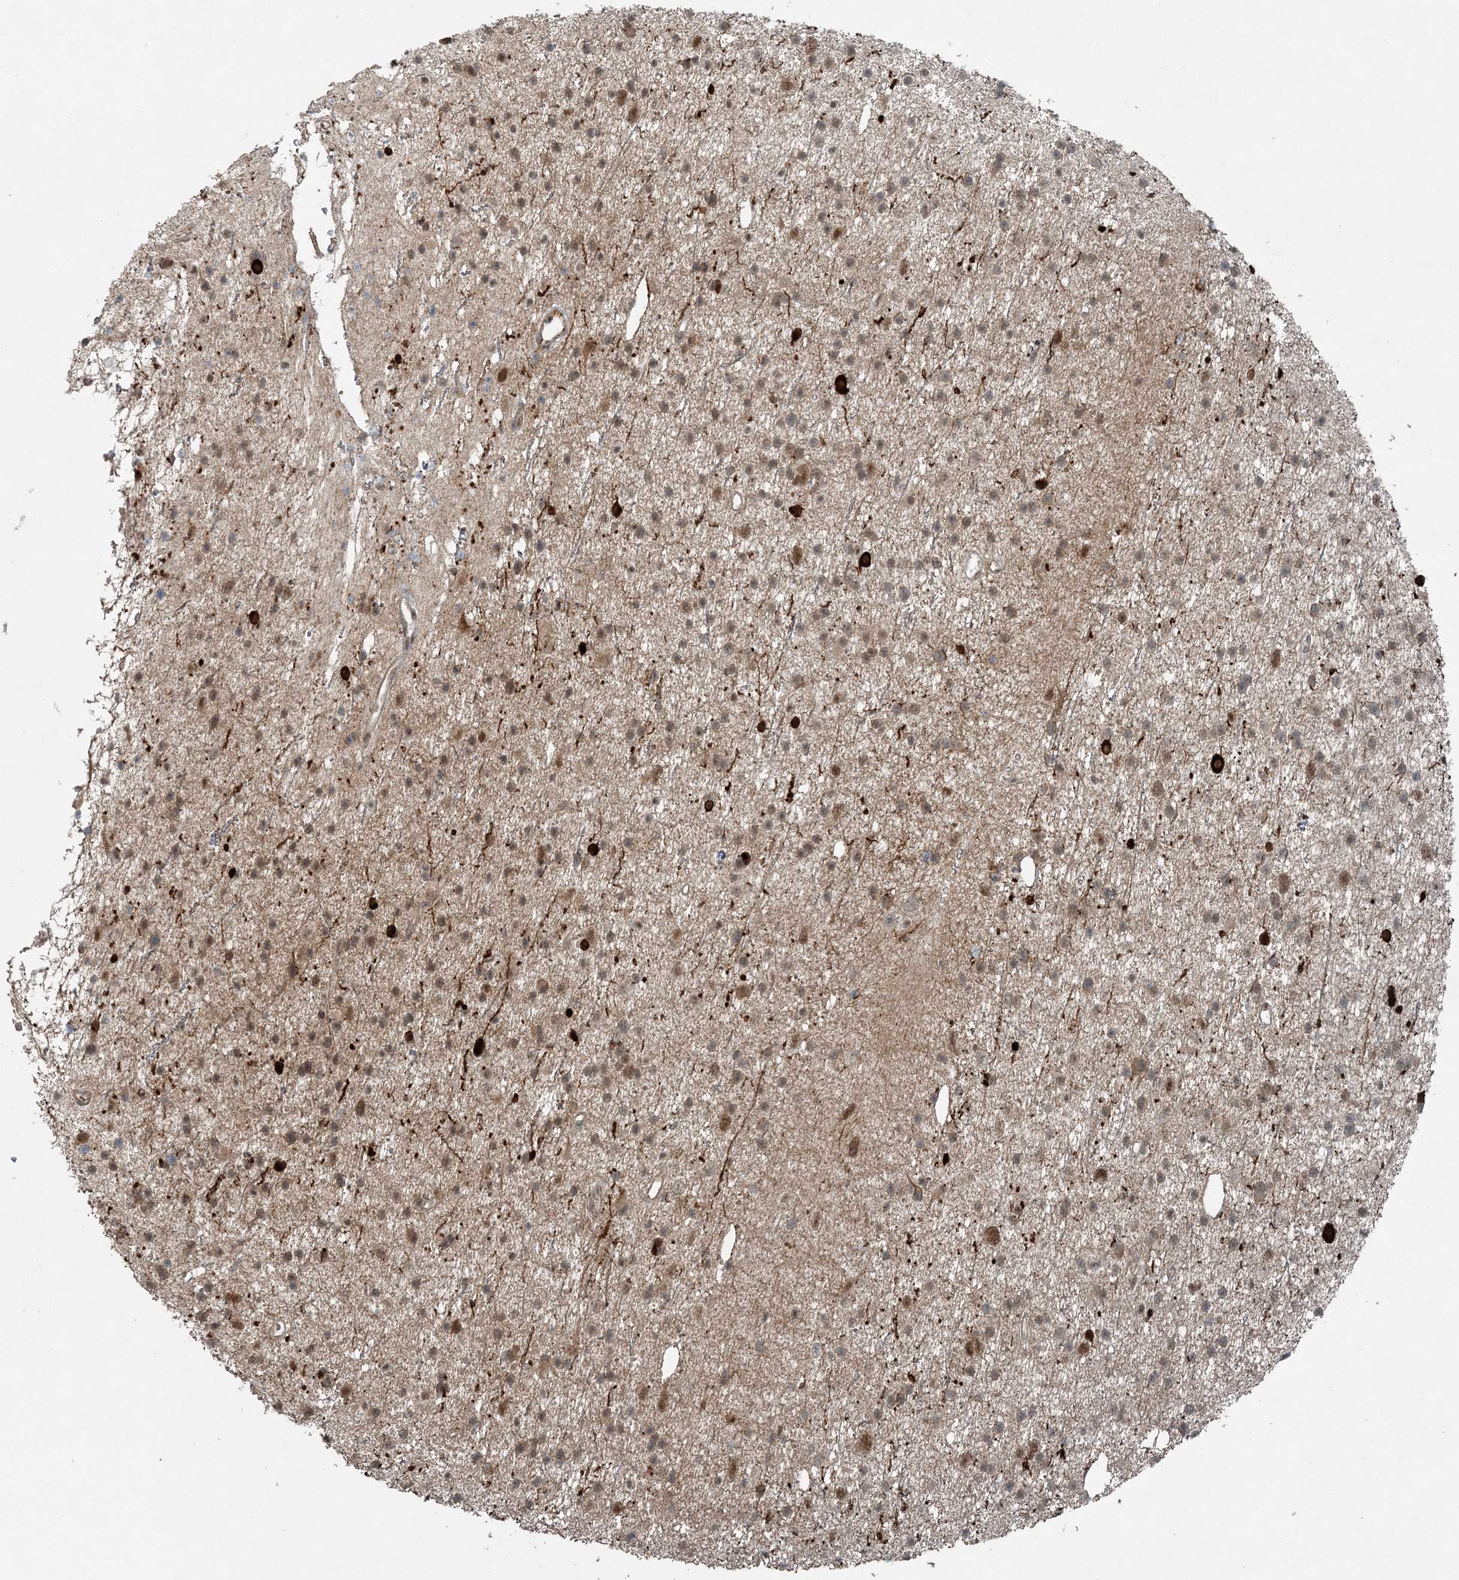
{"staining": {"intensity": "moderate", "quantity": ">75%", "location": "cytoplasmic/membranous,nuclear"}, "tissue": "glioma", "cell_type": "Tumor cells", "image_type": "cancer", "snomed": [{"axis": "morphology", "description": "Glioma, malignant, Low grade"}, {"axis": "topography", "description": "Cerebral cortex"}], "caption": "Immunohistochemistry (DAB (3,3'-diaminobenzidine)) staining of glioma demonstrates moderate cytoplasmic/membranous and nuclear protein staining in approximately >75% of tumor cells.", "gene": "COPS7B", "patient": {"sex": "female", "age": 39}}